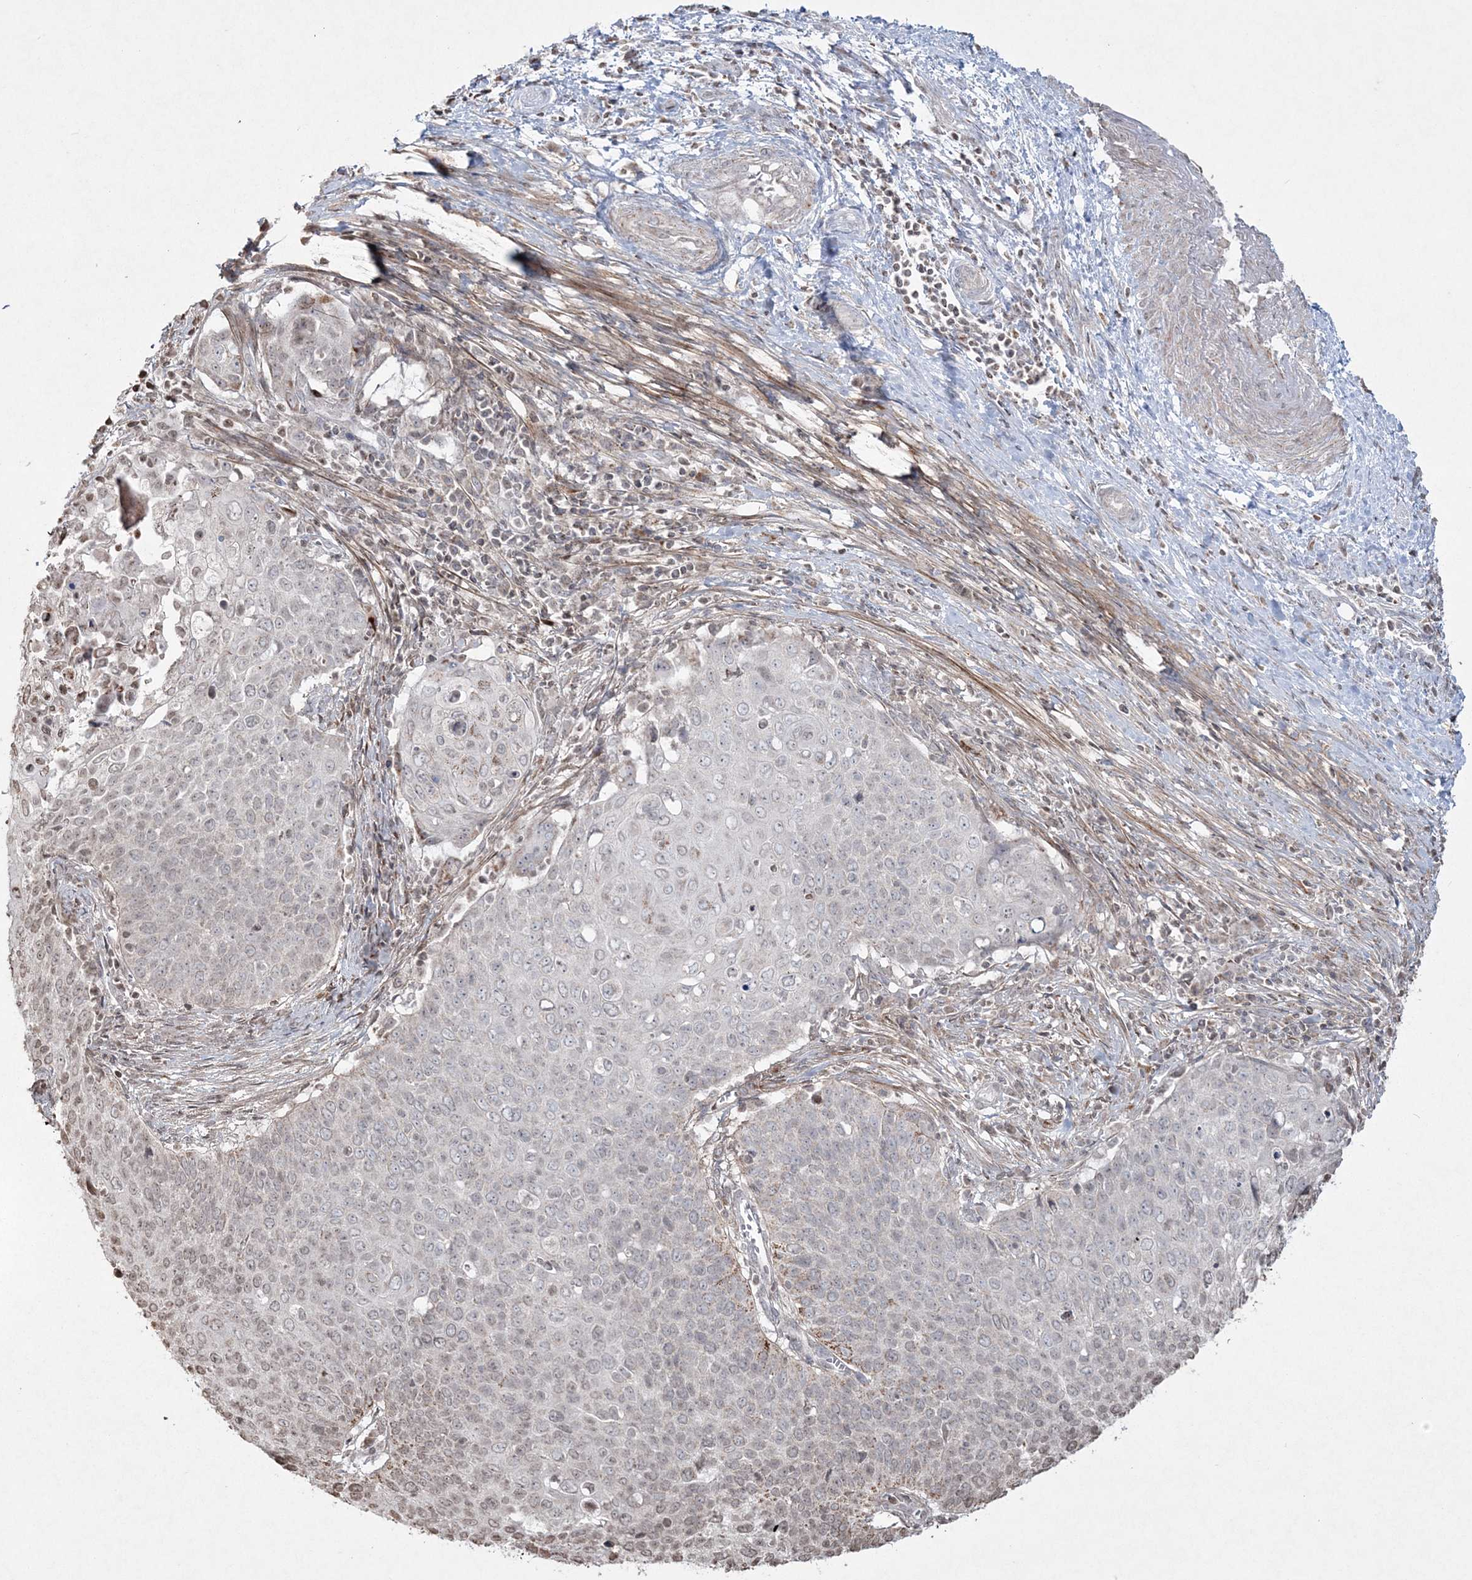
{"staining": {"intensity": "negative", "quantity": "none", "location": "none"}, "tissue": "cervical cancer", "cell_type": "Tumor cells", "image_type": "cancer", "snomed": [{"axis": "morphology", "description": "Squamous cell carcinoma, NOS"}, {"axis": "topography", "description": "Cervix"}], "caption": "An immunohistochemistry (IHC) image of cervical cancer is shown. There is no staining in tumor cells of cervical cancer.", "gene": "TTC7A", "patient": {"sex": "female", "age": 39}}